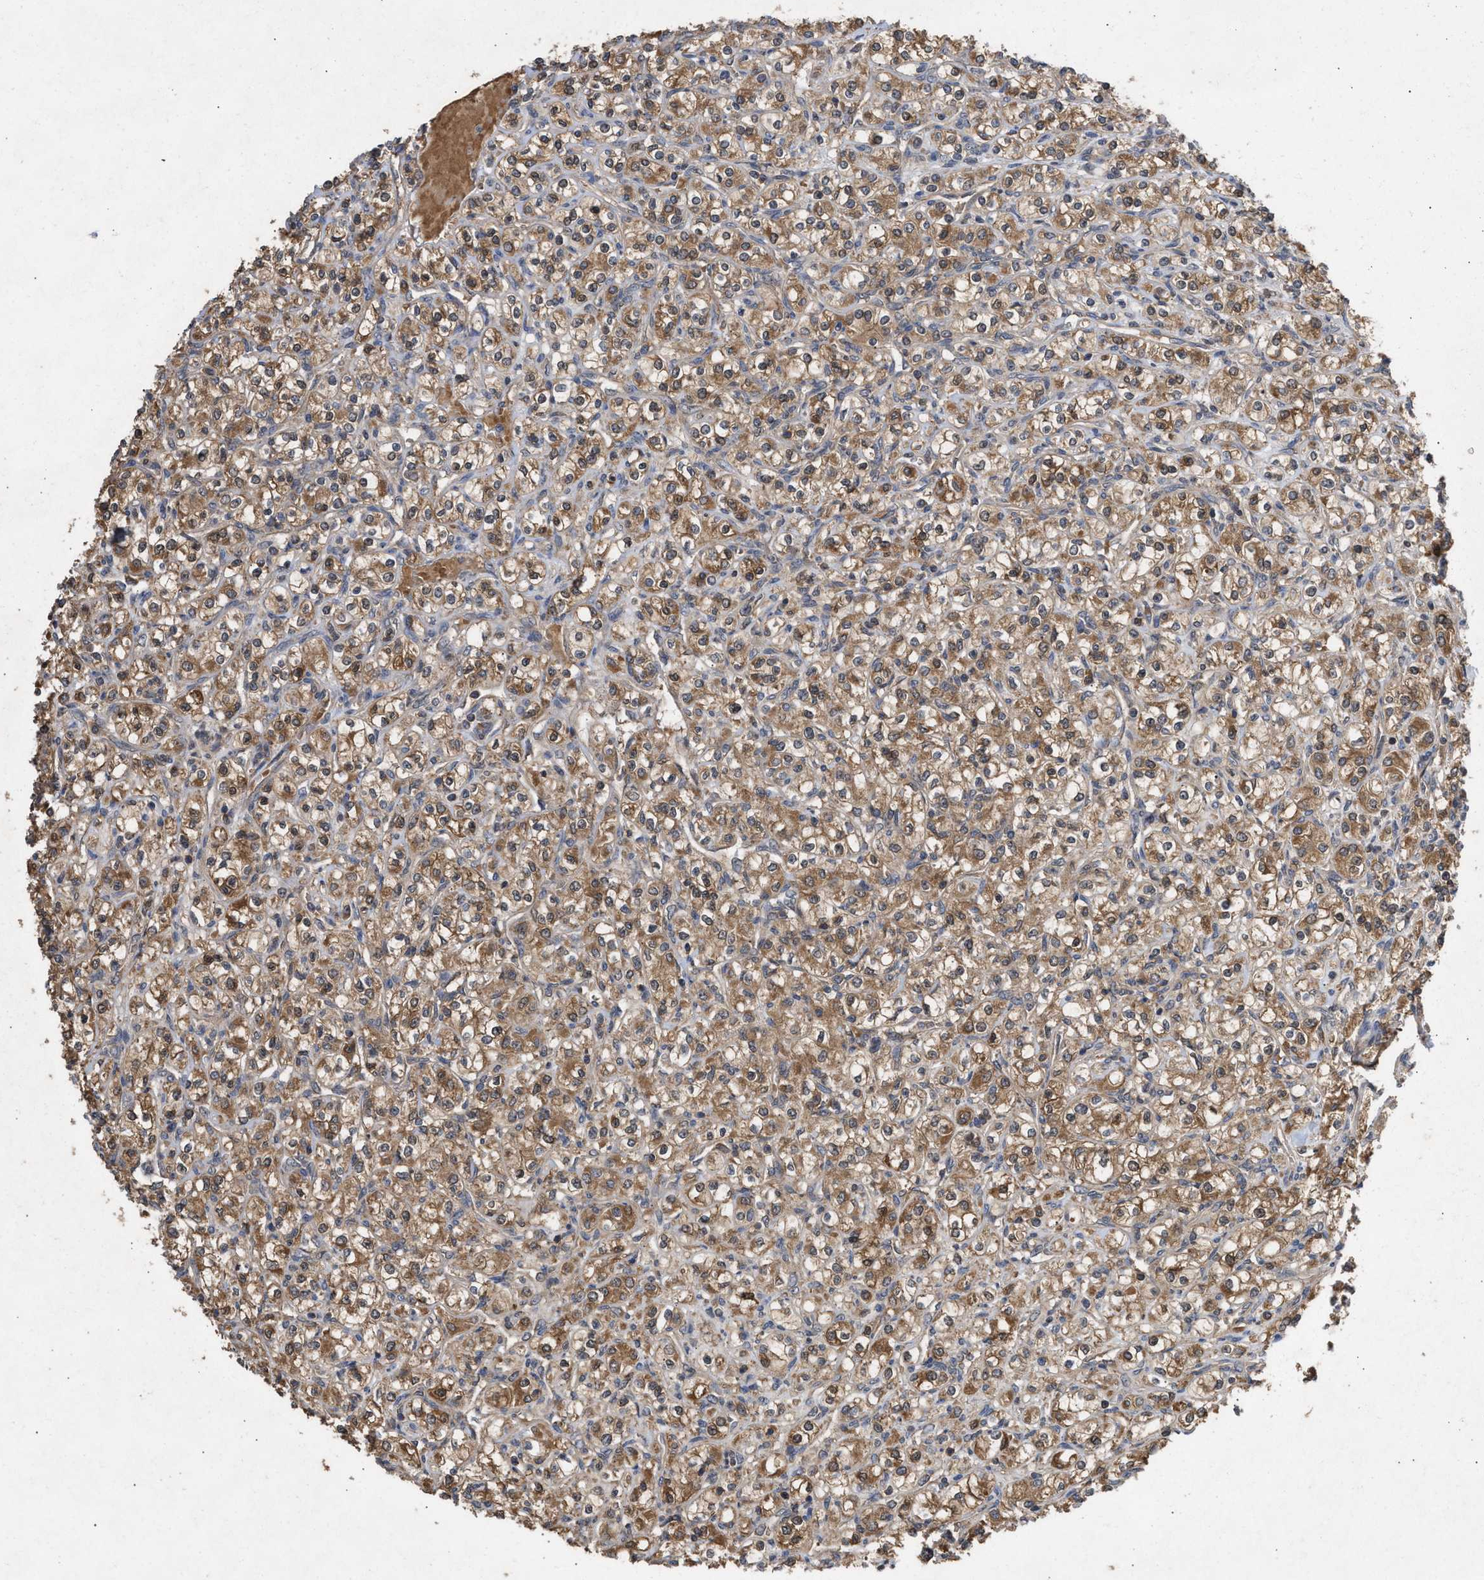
{"staining": {"intensity": "moderate", "quantity": ">75%", "location": "cytoplasmic/membranous"}, "tissue": "renal cancer", "cell_type": "Tumor cells", "image_type": "cancer", "snomed": [{"axis": "morphology", "description": "Adenocarcinoma, NOS"}, {"axis": "topography", "description": "Kidney"}], "caption": "Moderate cytoplasmic/membranous expression for a protein is present in approximately >75% of tumor cells of renal cancer (adenocarcinoma) using IHC.", "gene": "FITM1", "patient": {"sex": "male", "age": 77}}